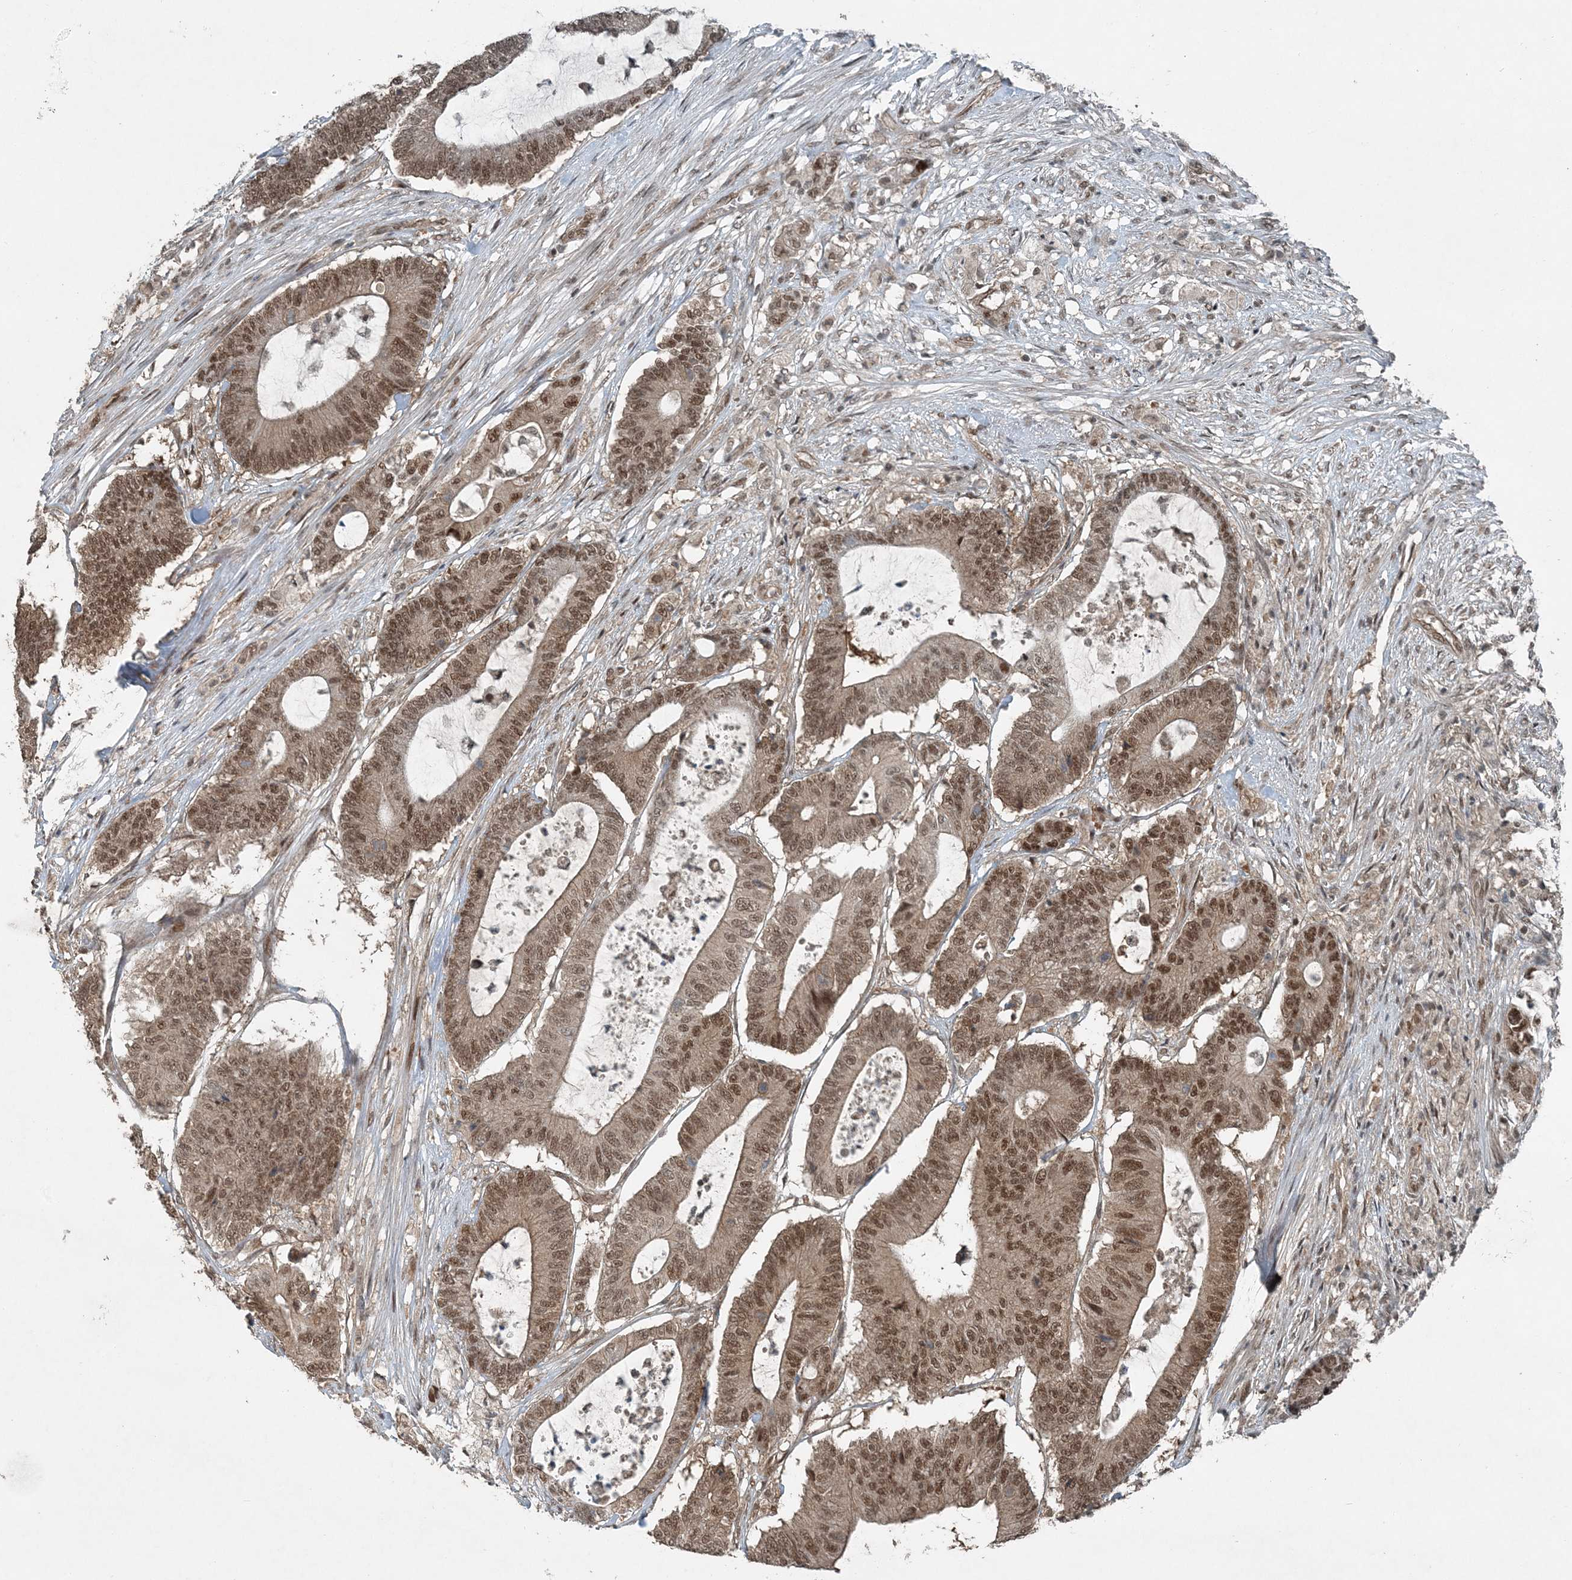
{"staining": {"intensity": "moderate", "quantity": ">75%", "location": "nuclear"}, "tissue": "colorectal cancer", "cell_type": "Tumor cells", "image_type": "cancer", "snomed": [{"axis": "morphology", "description": "Adenocarcinoma, NOS"}, {"axis": "topography", "description": "Colon"}], "caption": "Colorectal adenocarcinoma tissue displays moderate nuclear expression in approximately >75% of tumor cells", "gene": "COPS7B", "patient": {"sex": "female", "age": 84}}